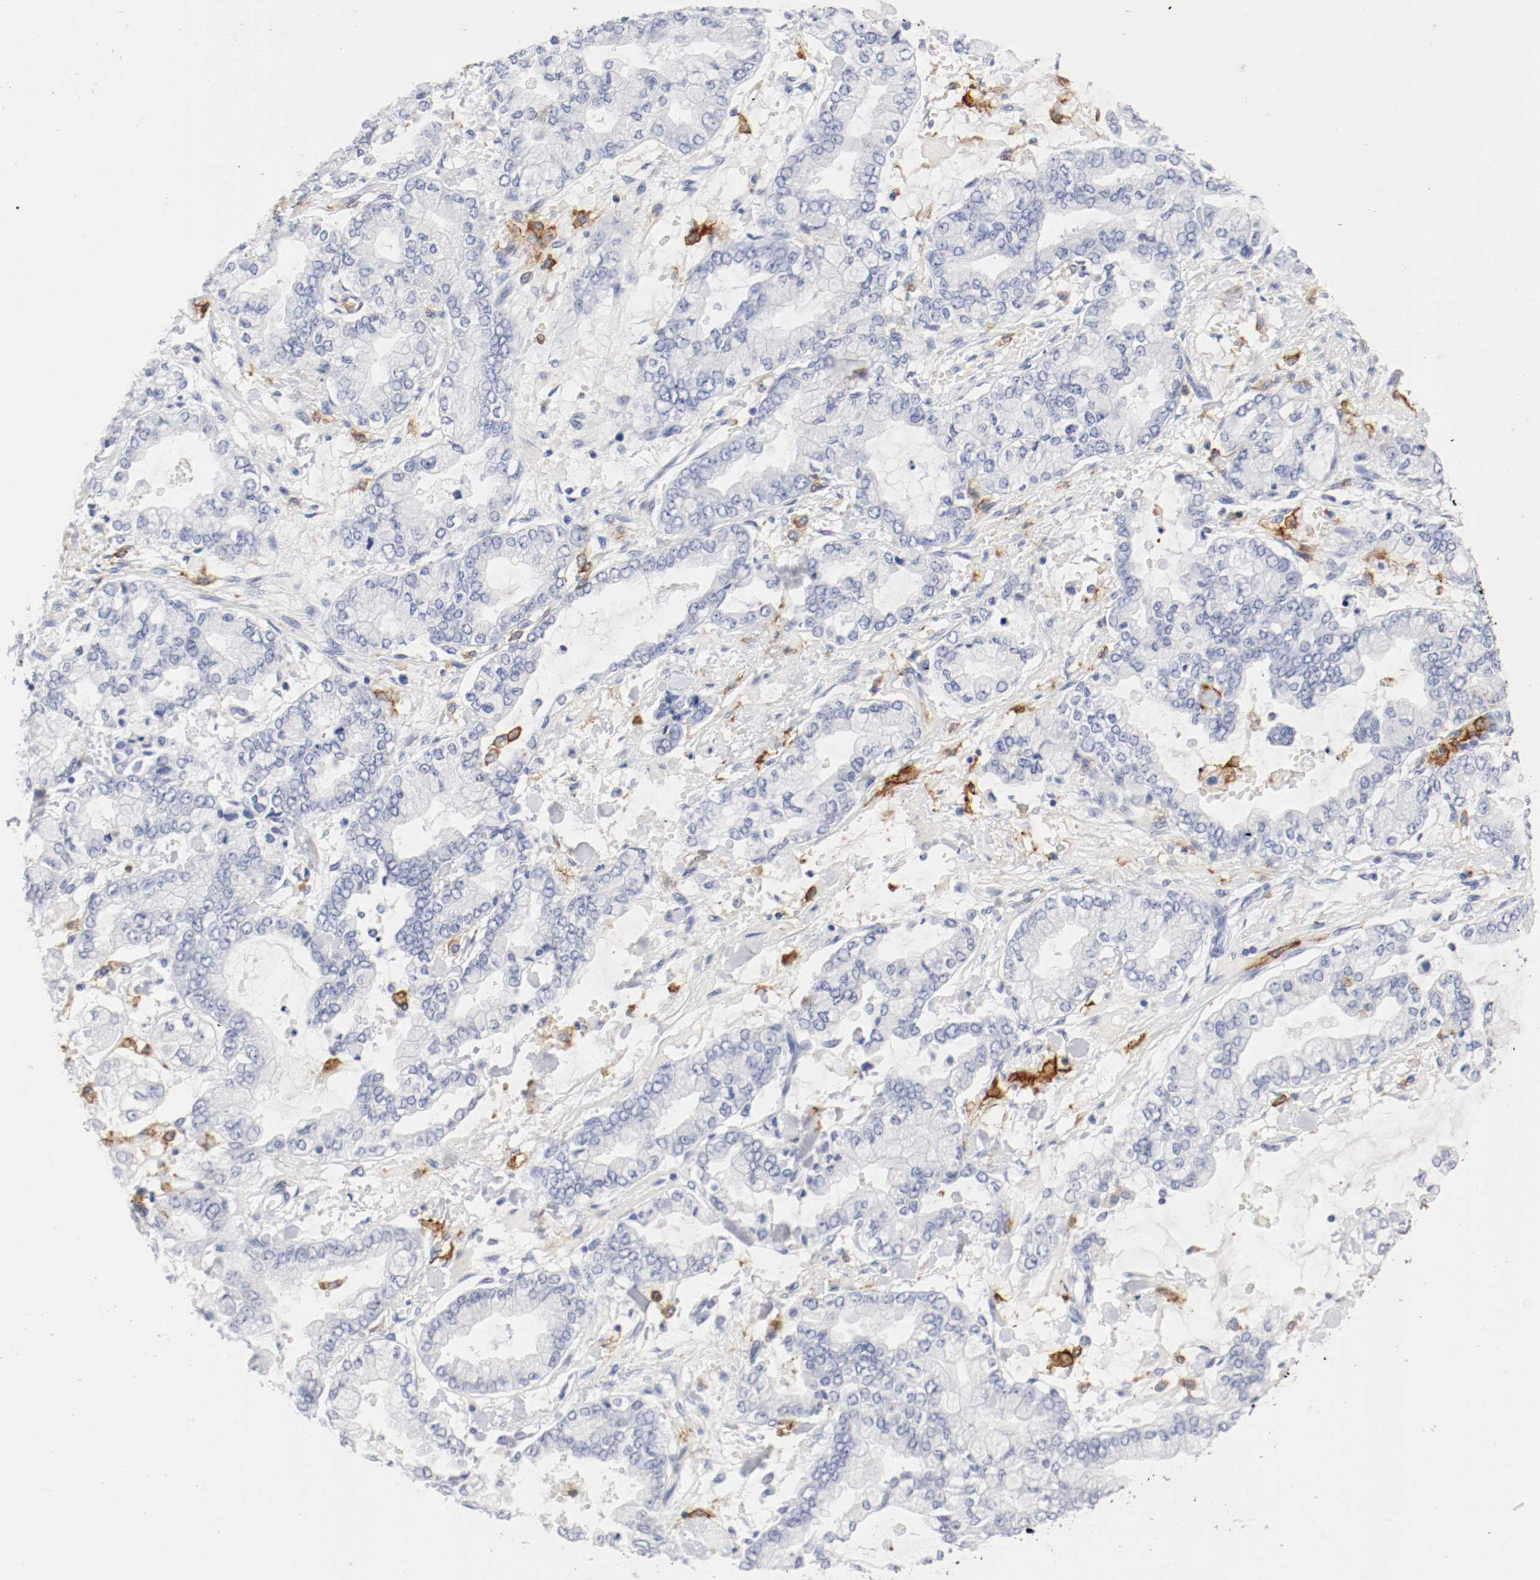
{"staining": {"intensity": "negative", "quantity": "none", "location": "none"}, "tissue": "stomach cancer", "cell_type": "Tumor cells", "image_type": "cancer", "snomed": [{"axis": "morphology", "description": "Normal tissue, NOS"}, {"axis": "morphology", "description": "Adenocarcinoma, NOS"}, {"axis": "topography", "description": "Stomach, upper"}, {"axis": "topography", "description": "Stomach"}], "caption": "This is an immunohistochemistry micrograph of stomach adenocarcinoma. There is no staining in tumor cells.", "gene": "ITGAX", "patient": {"sex": "male", "age": 76}}